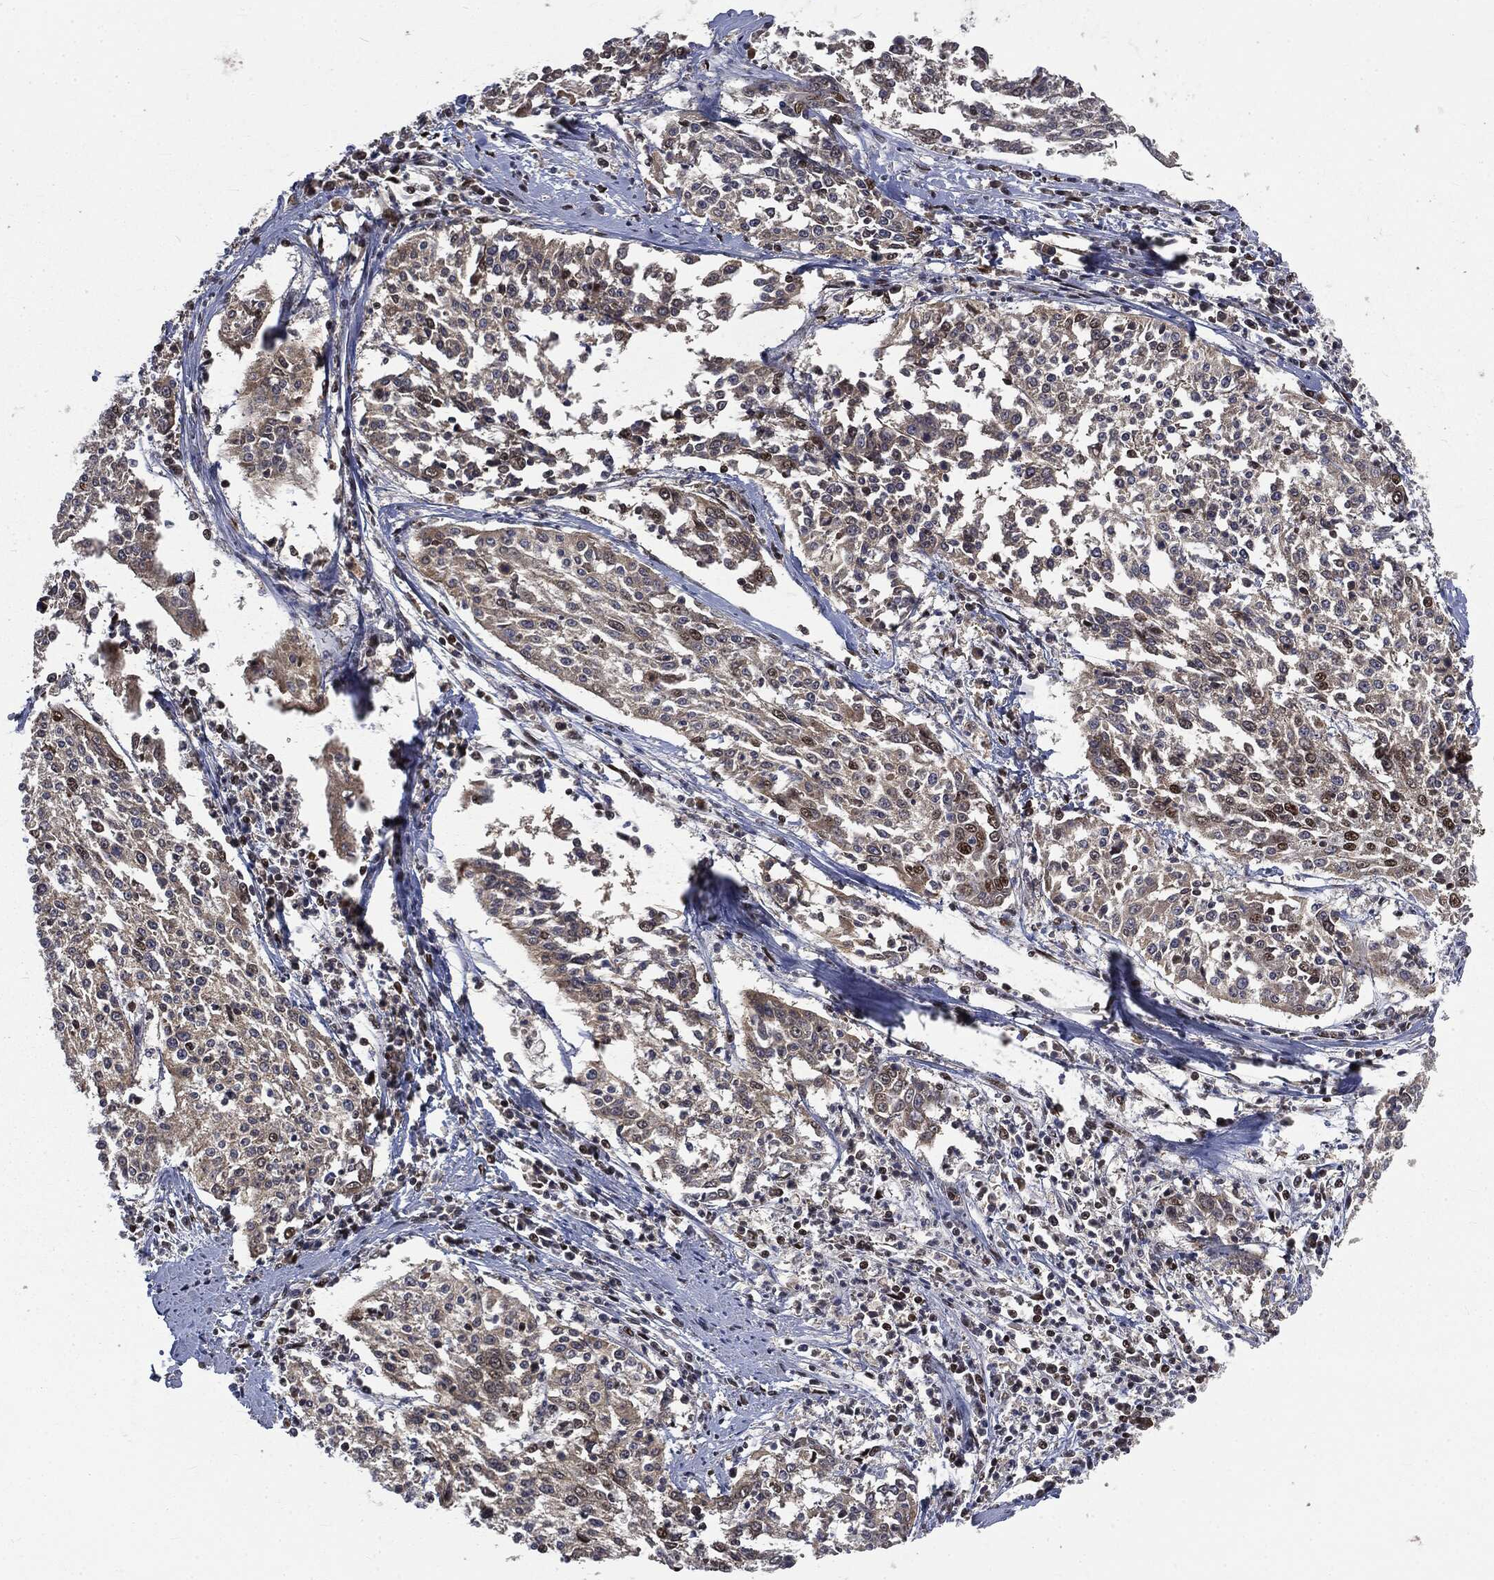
{"staining": {"intensity": "strong", "quantity": "<25%", "location": "nuclear"}, "tissue": "cervical cancer", "cell_type": "Tumor cells", "image_type": "cancer", "snomed": [{"axis": "morphology", "description": "Squamous cell carcinoma, NOS"}, {"axis": "topography", "description": "Cervix"}], "caption": "About <25% of tumor cells in cervical cancer demonstrate strong nuclear protein positivity as visualized by brown immunohistochemical staining.", "gene": "DPH2", "patient": {"sex": "female", "age": 41}}